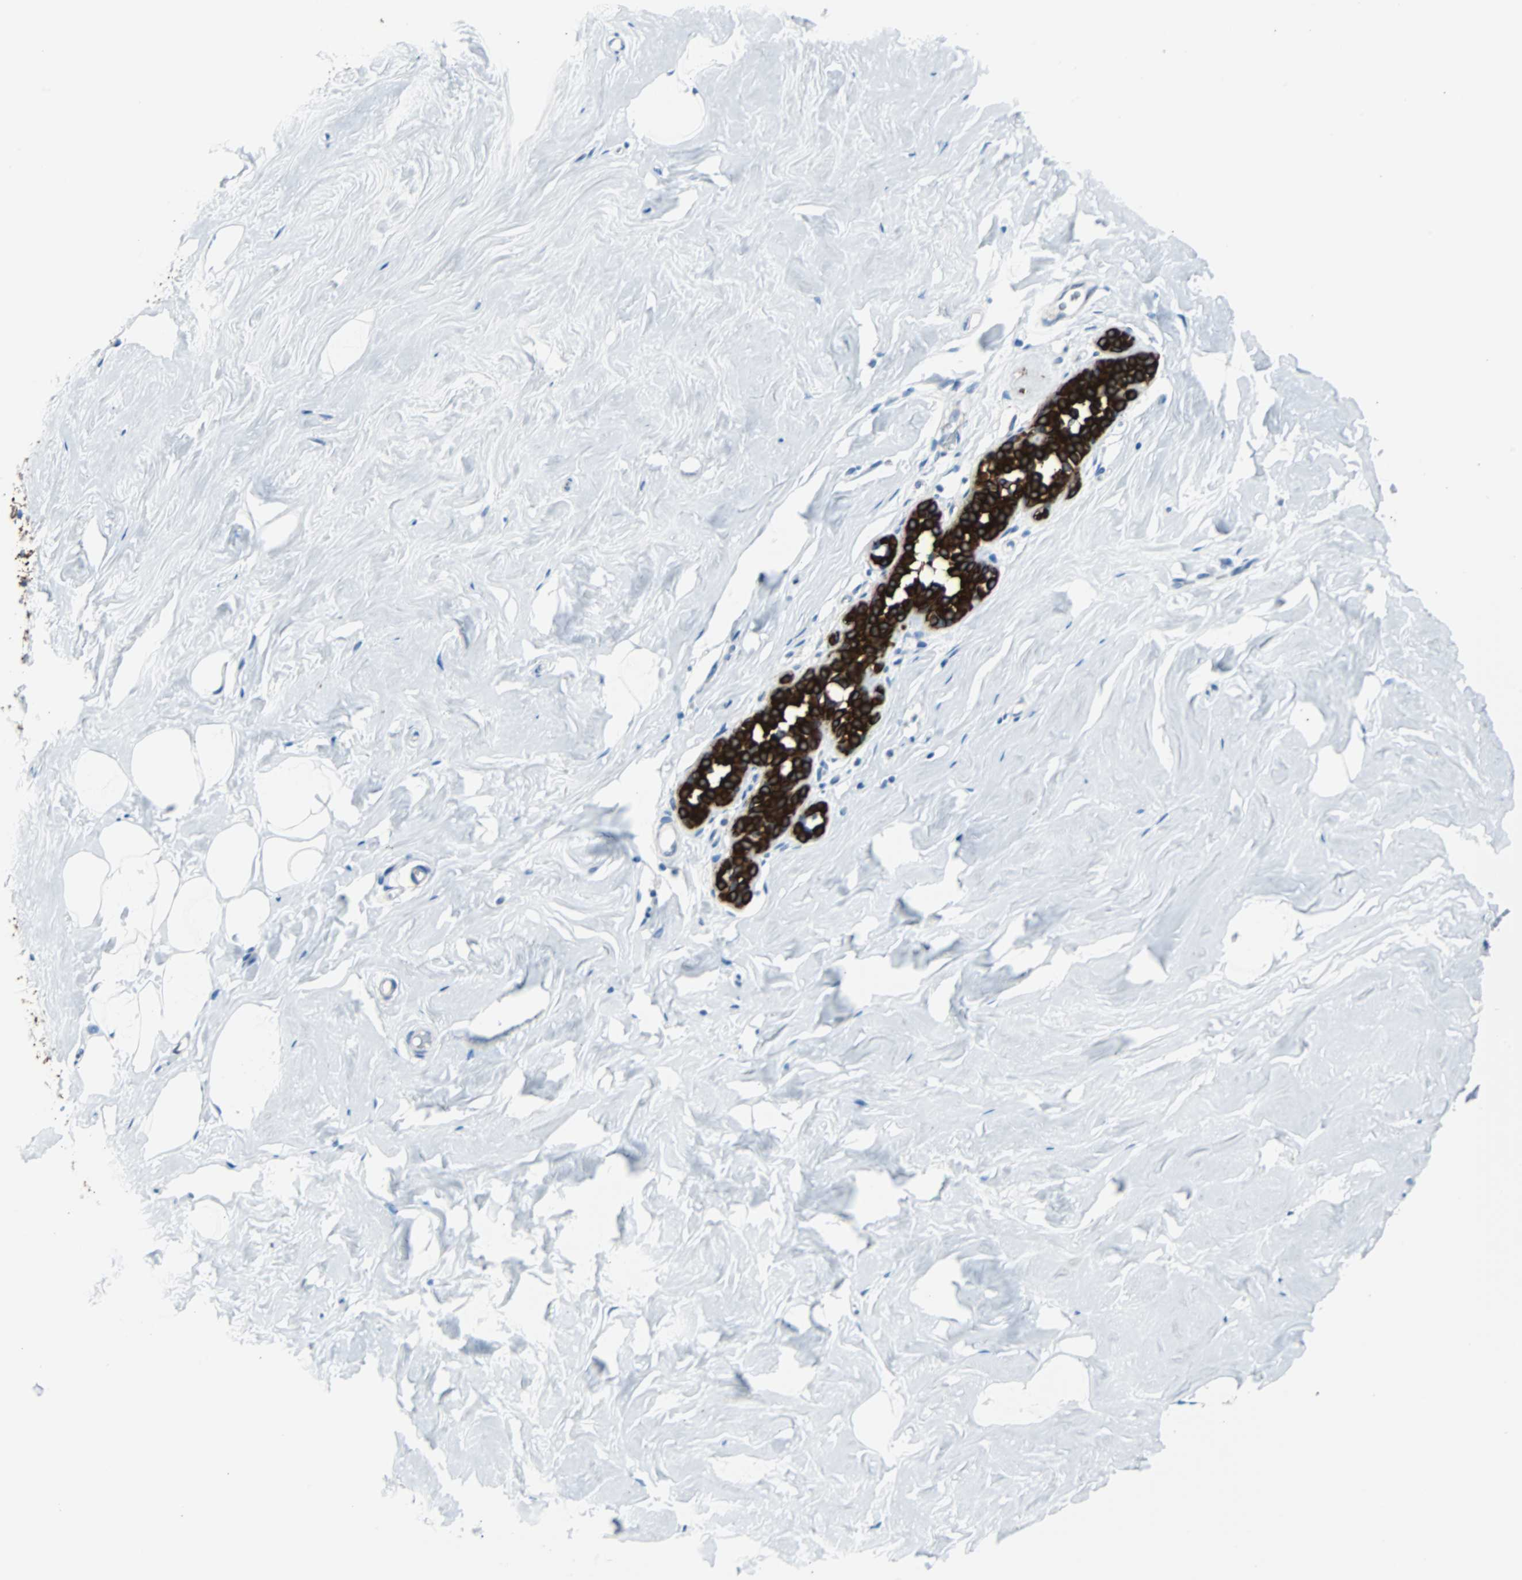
{"staining": {"intensity": "negative", "quantity": "none", "location": "none"}, "tissue": "breast", "cell_type": "Adipocytes", "image_type": "normal", "snomed": [{"axis": "morphology", "description": "Normal tissue, NOS"}, {"axis": "topography", "description": "Breast"}], "caption": "The IHC micrograph has no significant expression in adipocytes of breast. The staining is performed using DAB (3,3'-diaminobenzidine) brown chromogen with nuclei counter-stained in using hematoxylin.", "gene": "KRT7", "patient": {"sex": "female", "age": 75}}